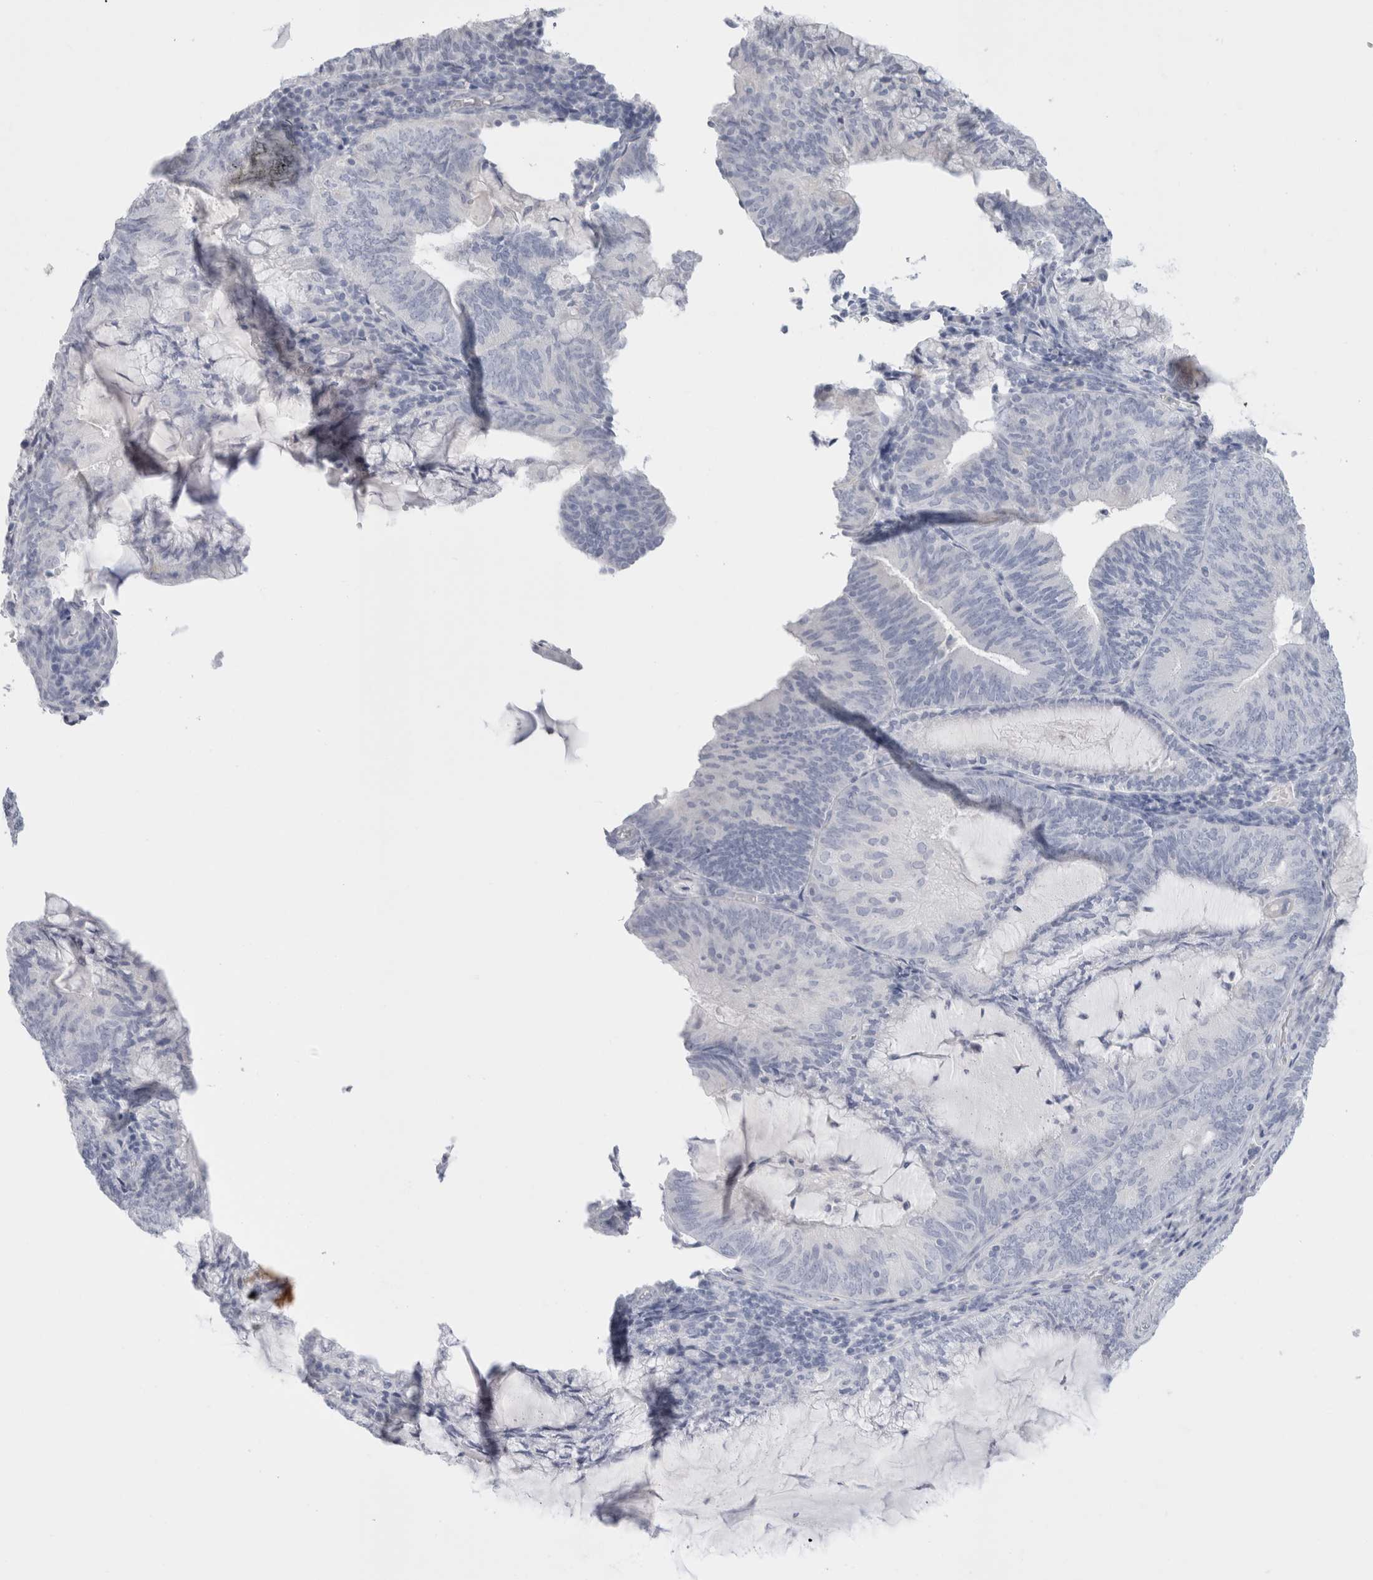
{"staining": {"intensity": "negative", "quantity": "none", "location": "none"}, "tissue": "endometrial cancer", "cell_type": "Tumor cells", "image_type": "cancer", "snomed": [{"axis": "morphology", "description": "Adenocarcinoma, NOS"}, {"axis": "topography", "description": "Endometrium"}], "caption": "Immunohistochemistry image of neoplastic tissue: adenocarcinoma (endometrial) stained with DAB (3,3'-diaminobenzidine) exhibits no significant protein positivity in tumor cells. (DAB IHC, high magnification).", "gene": "MUC15", "patient": {"sex": "female", "age": 81}}